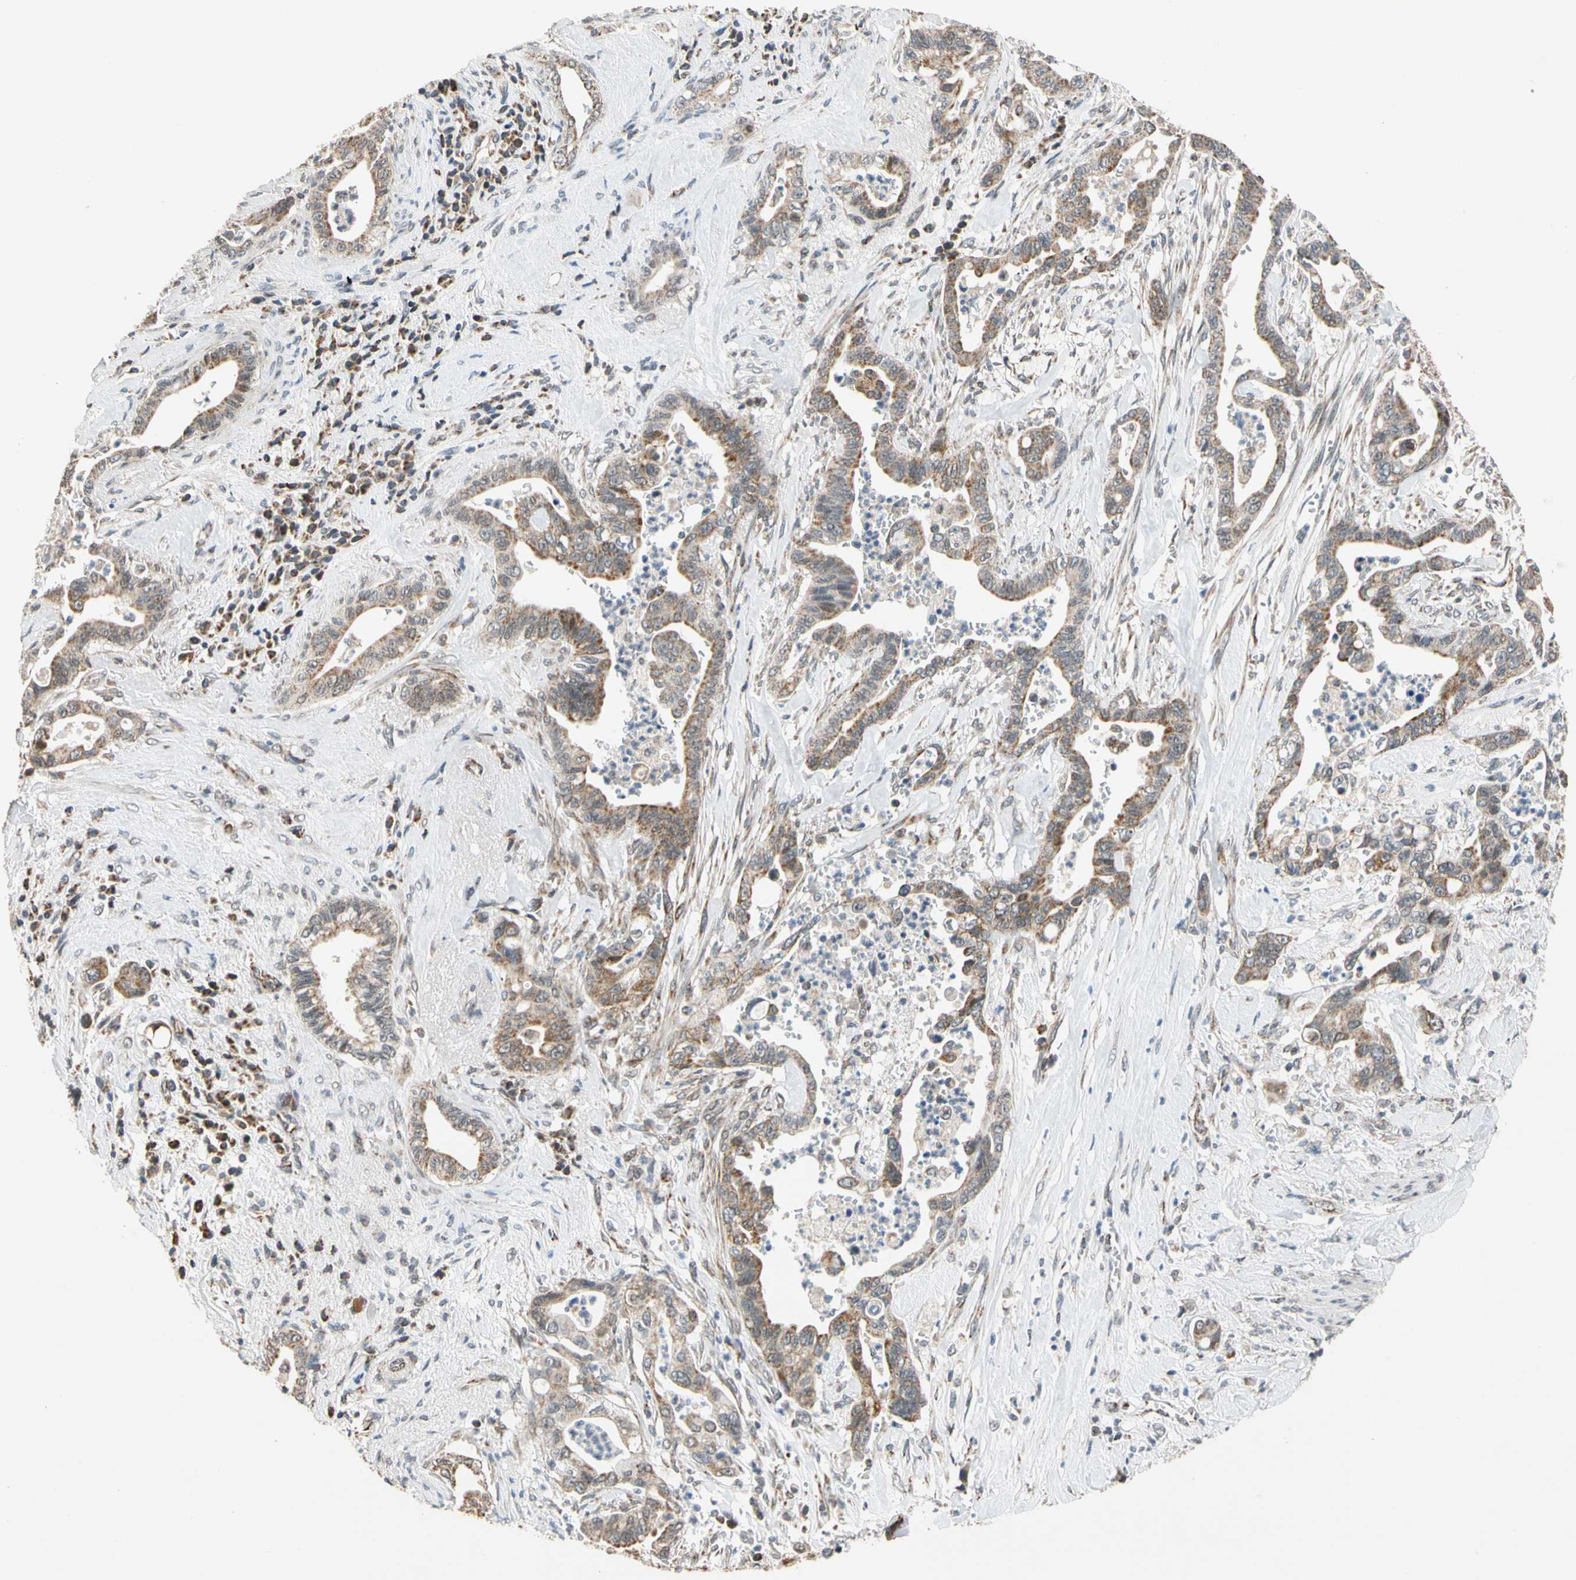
{"staining": {"intensity": "moderate", "quantity": ">75%", "location": "cytoplasmic/membranous"}, "tissue": "pancreatic cancer", "cell_type": "Tumor cells", "image_type": "cancer", "snomed": [{"axis": "morphology", "description": "Adenocarcinoma, NOS"}, {"axis": "topography", "description": "Pancreas"}], "caption": "An image of pancreatic adenocarcinoma stained for a protein displays moderate cytoplasmic/membranous brown staining in tumor cells. Using DAB (3,3'-diaminobenzidine) (brown) and hematoxylin (blue) stains, captured at high magnification using brightfield microscopy.", "gene": "KHDC4", "patient": {"sex": "male", "age": 70}}